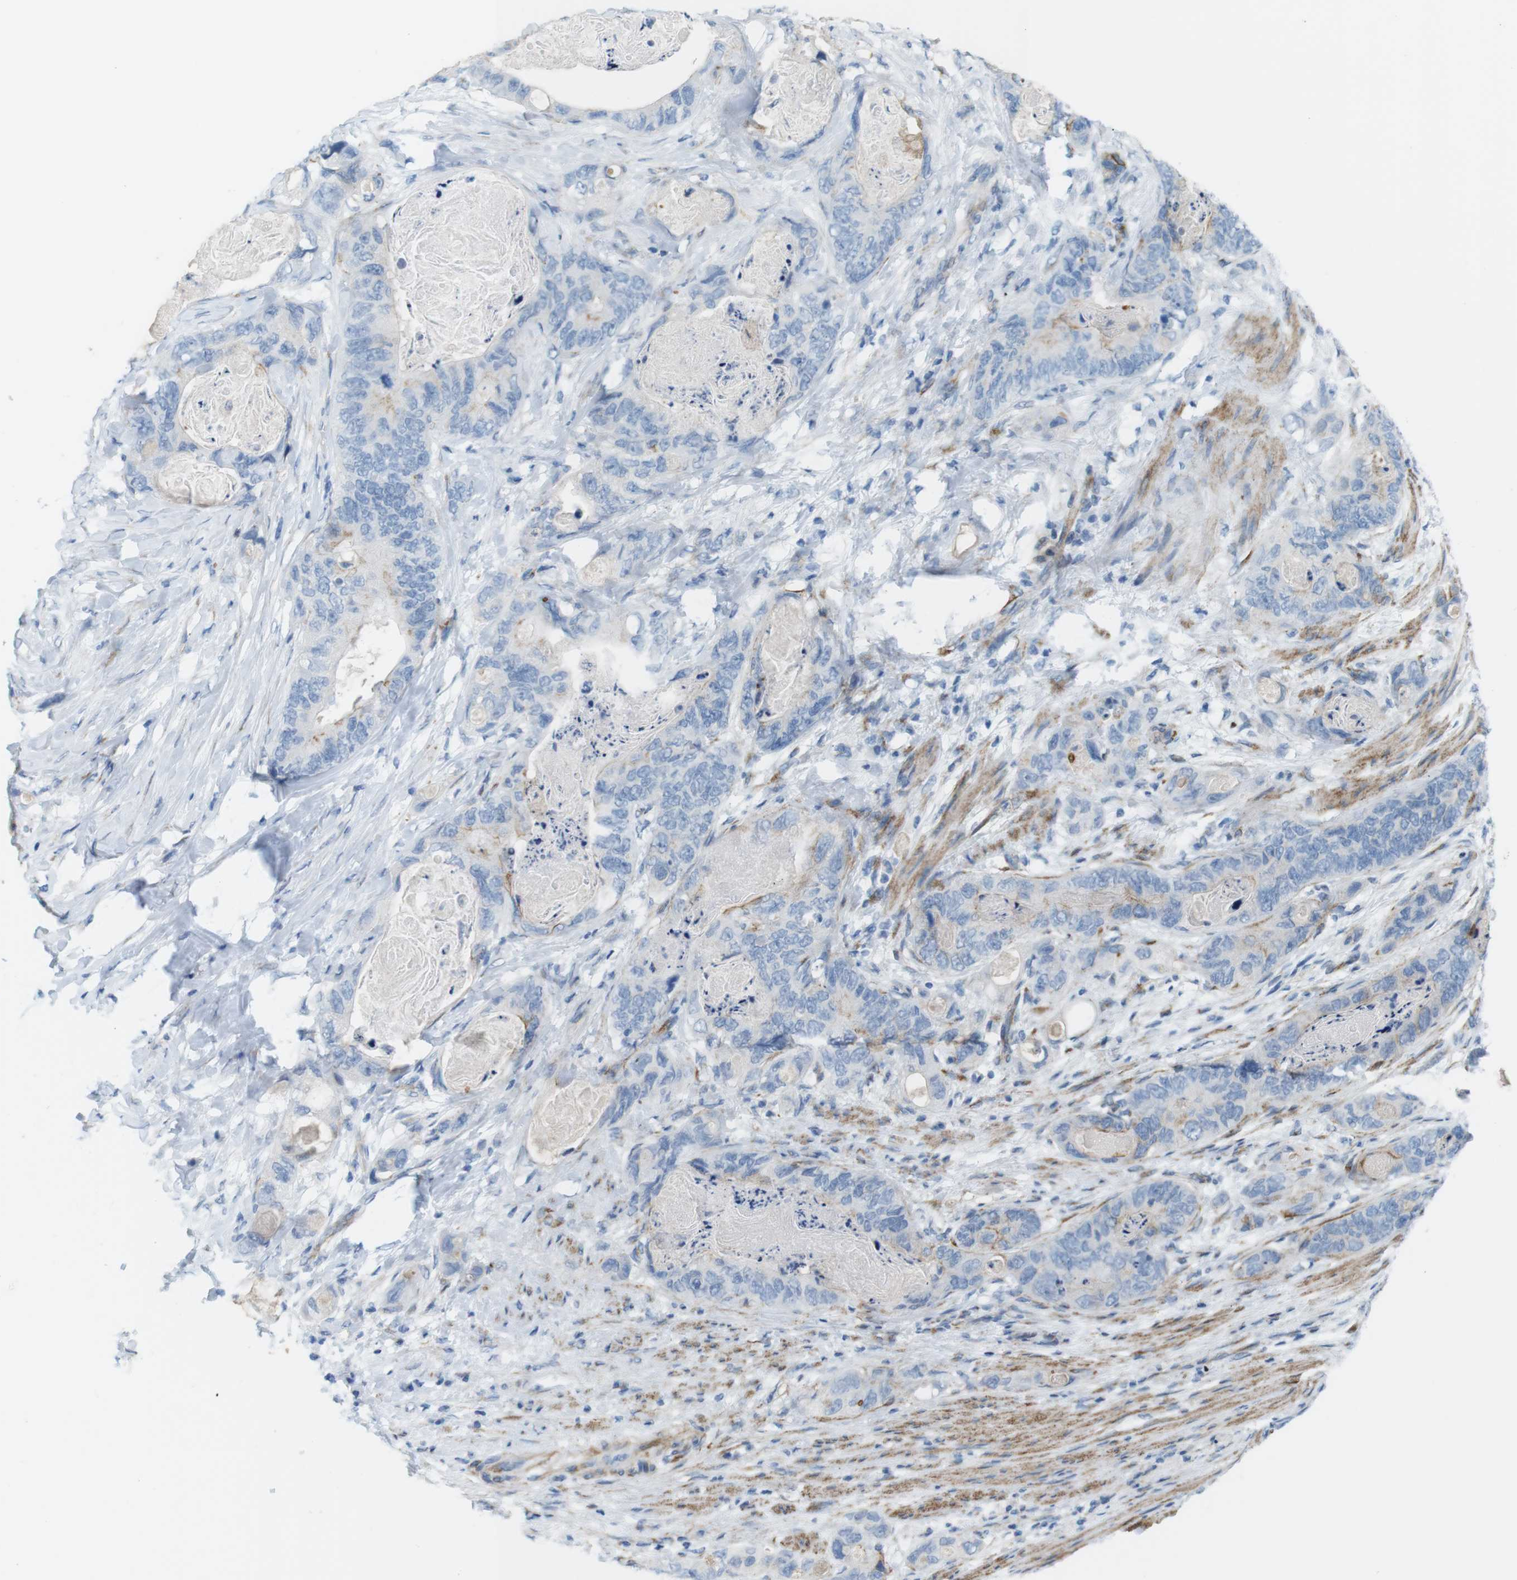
{"staining": {"intensity": "negative", "quantity": "none", "location": "none"}, "tissue": "stomach cancer", "cell_type": "Tumor cells", "image_type": "cancer", "snomed": [{"axis": "morphology", "description": "Adenocarcinoma, NOS"}, {"axis": "topography", "description": "Stomach"}], "caption": "IHC histopathology image of neoplastic tissue: human stomach adenocarcinoma stained with DAB demonstrates no significant protein positivity in tumor cells.", "gene": "MYH9", "patient": {"sex": "female", "age": 89}}